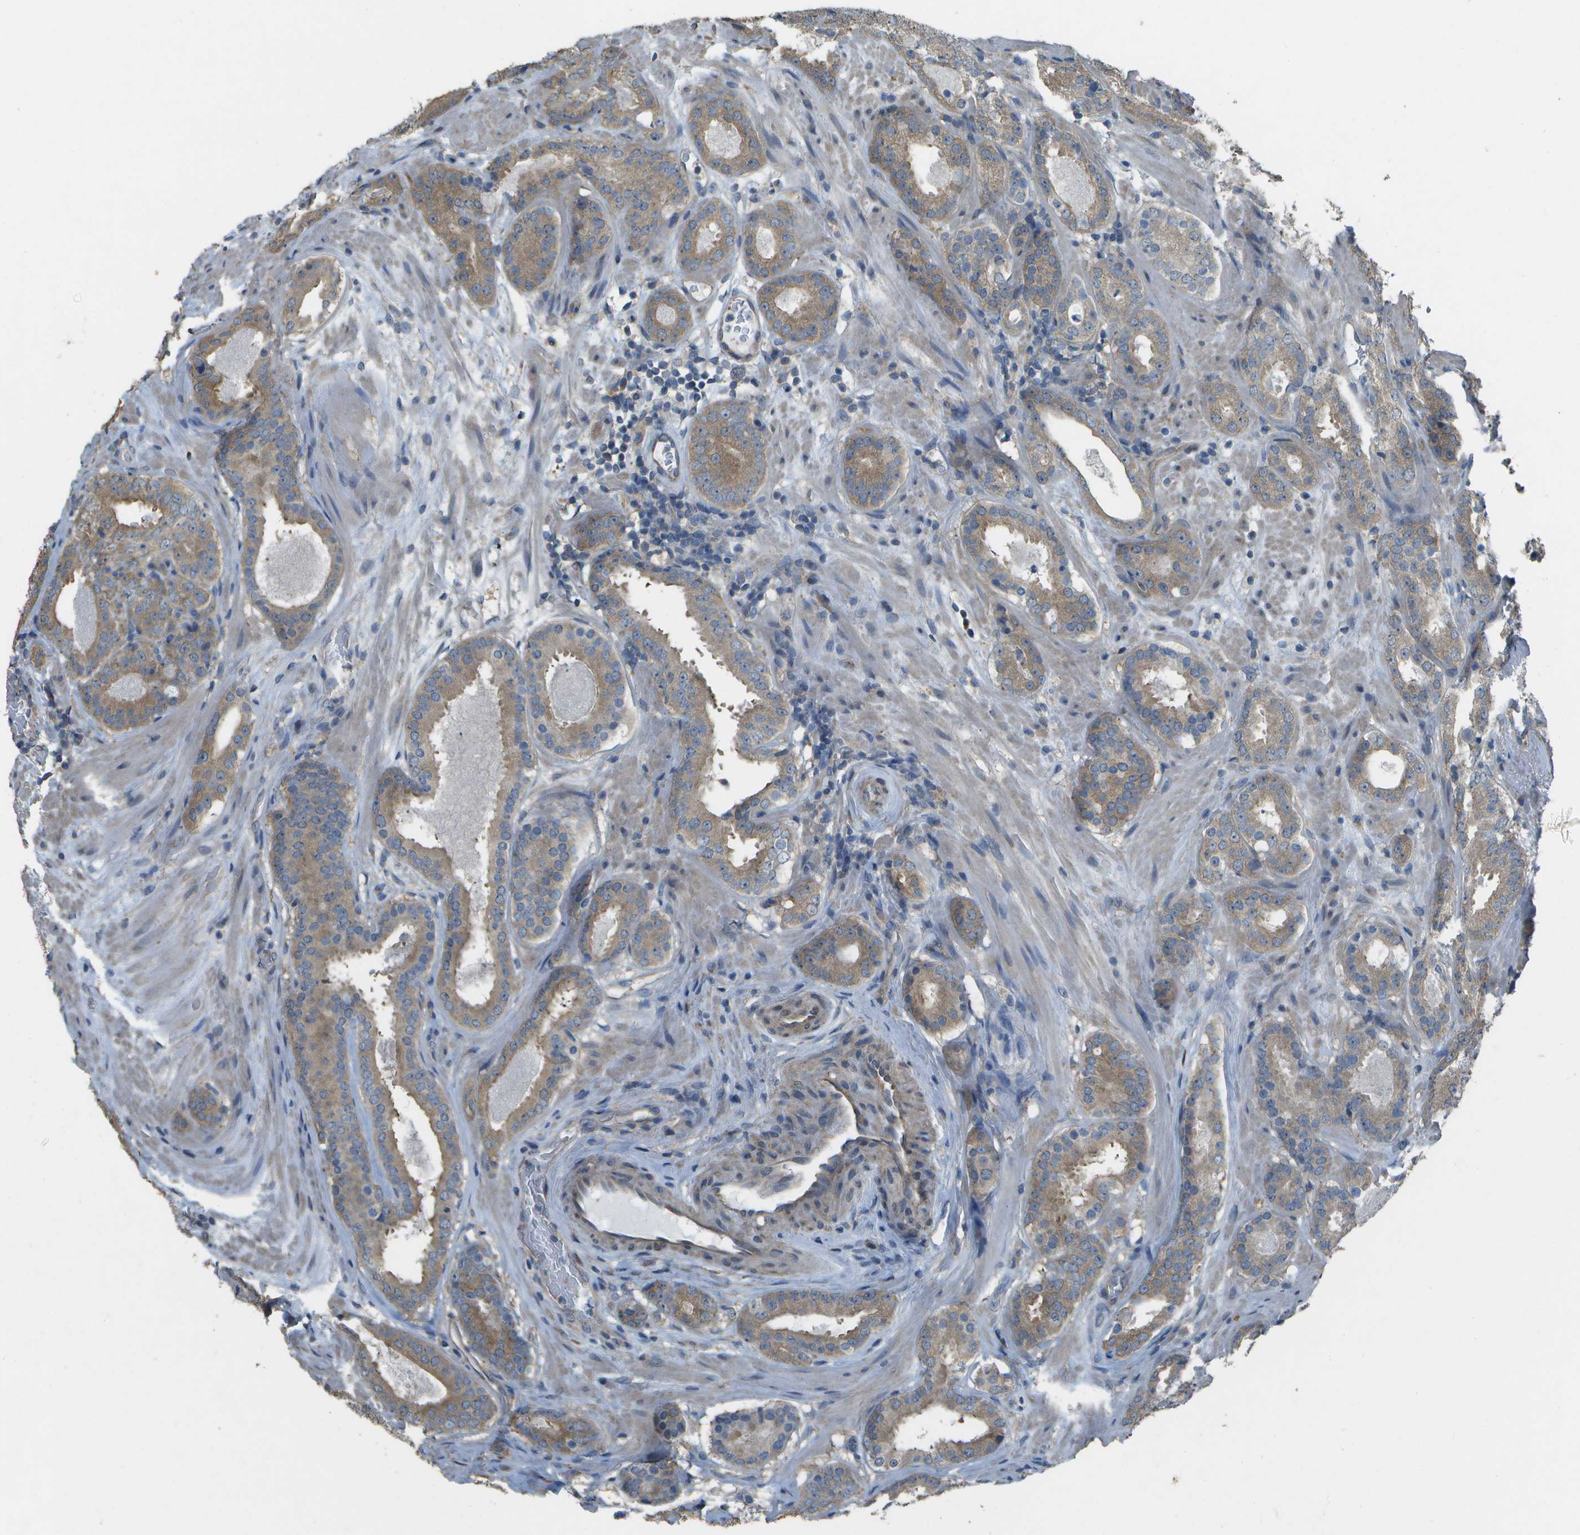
{"staining": {"intensity": "moderate", "quantity": "<25%", "location": "cytoplasmic/membranous"}, "tissue": "prostate cancer", "cell_type": "Tumor cells", "image_type": "cancer", "snomed": [{"axis": "morphology", "description": "Adenocarcinoma, Low grade"}, {"axis": "topography", "description": "Prostate"}], "caption": "Protein staining of adenocarcinoma (low-grade) (prostate) tissue shows moderate cytoplasmic/membranous positivity in about <25% of tumor cells.", "gene": "CLNS1A", "patient": {"sex": "male", "age": 69}}